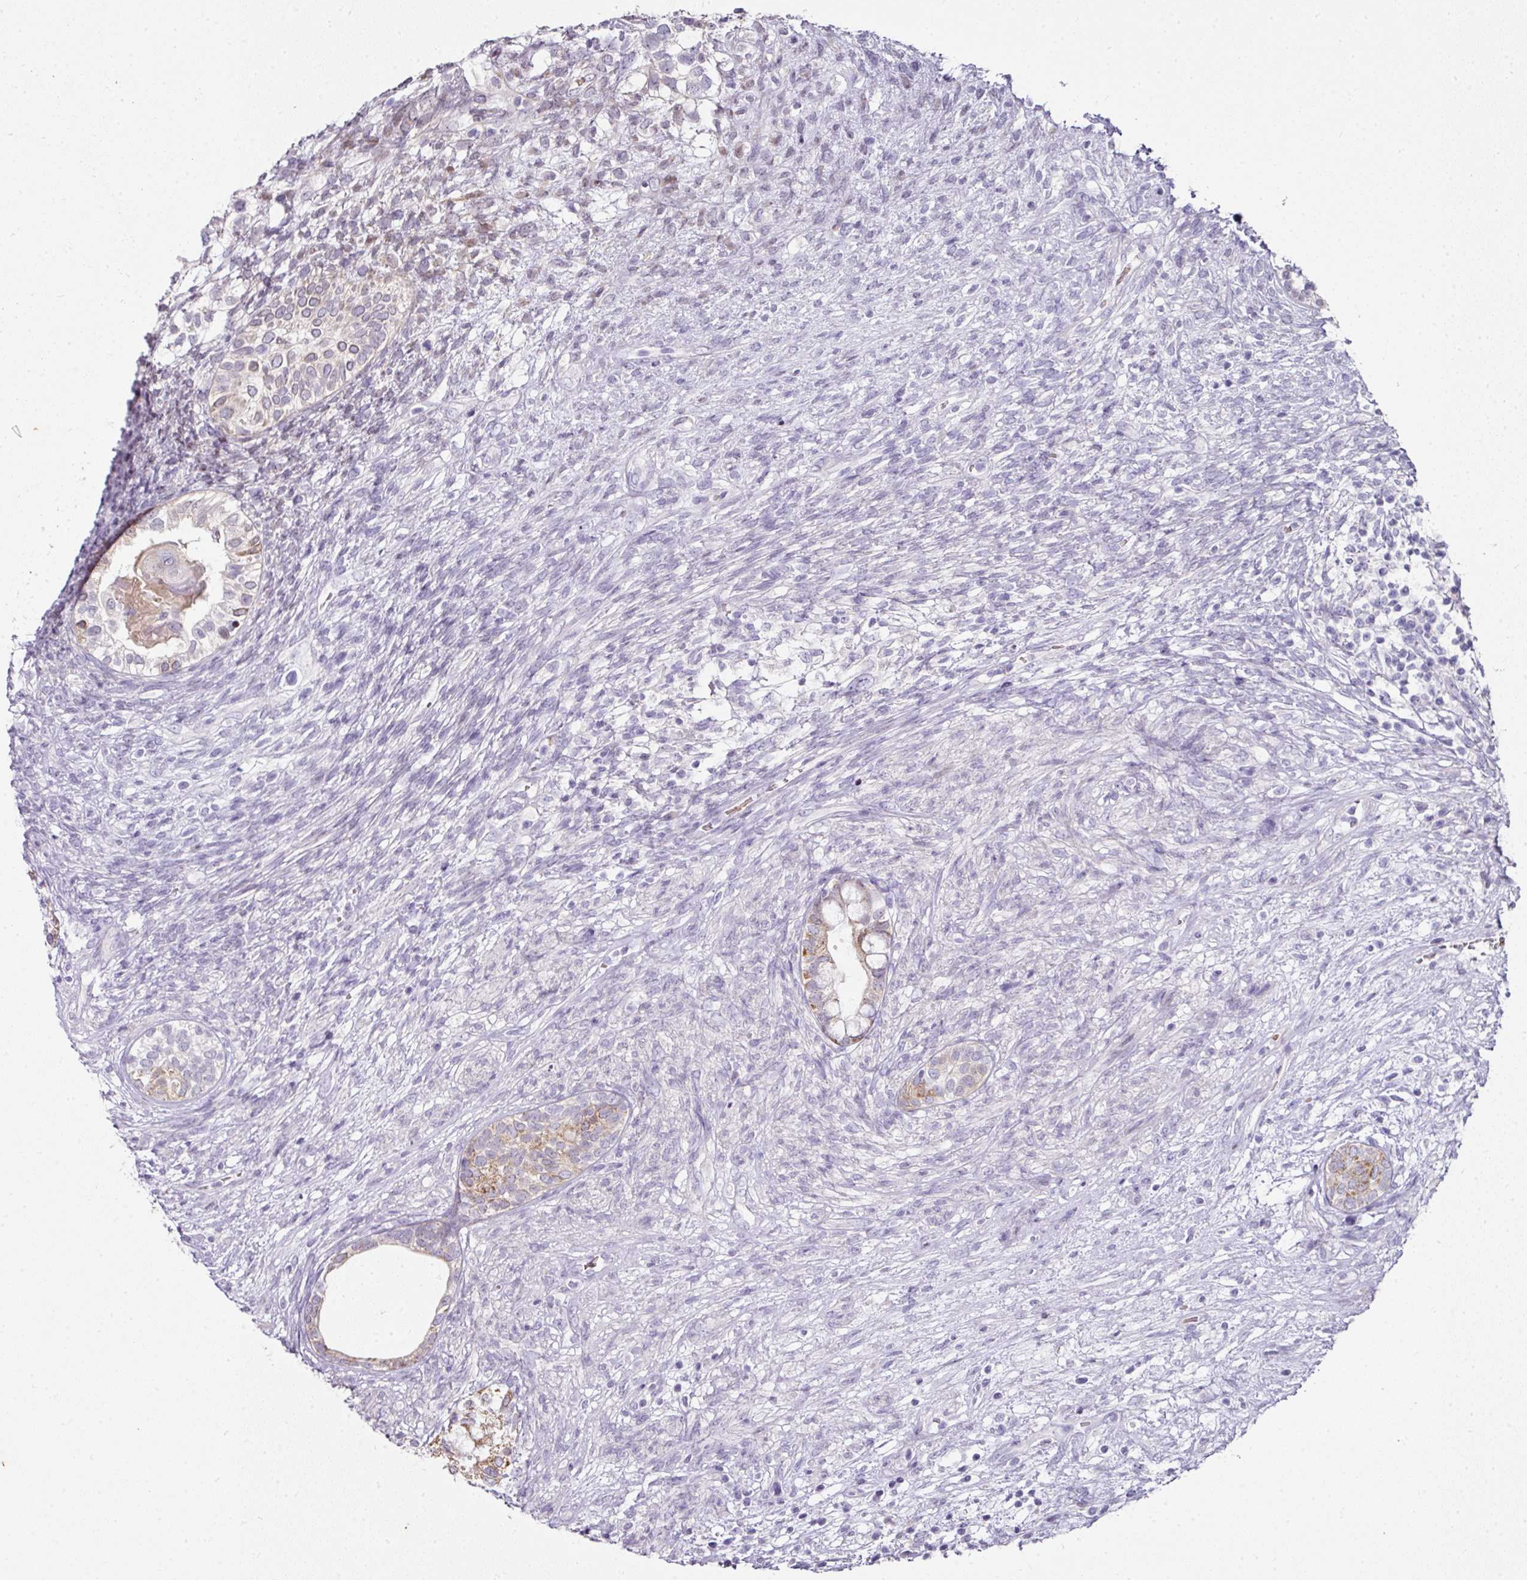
{"staining": {"intensity": "moderate", "quantity": "<25%", "location": "cytoplasmic/membranous"}, "tissue": "testis cancer", "cell_type": "Tumor cells", "image_type": "cancer", "snomed": [{"axis": "morphology", "description": "Seminoma, NOS"}, {"axis": "morphology", "description": "Carcinoma, Embryonal, NOS"}, {"axis": "topography", "description": "Testis"}], "caption": "This is a photomicrograph of immunohistochemistry (IHC) staining of testis seminoma, which shows moderate positivity in the cytoplasmic/membranous of tumor cells.", "gene": "ANKRD18A", "patient": {"sex": "male", "age": 41}}